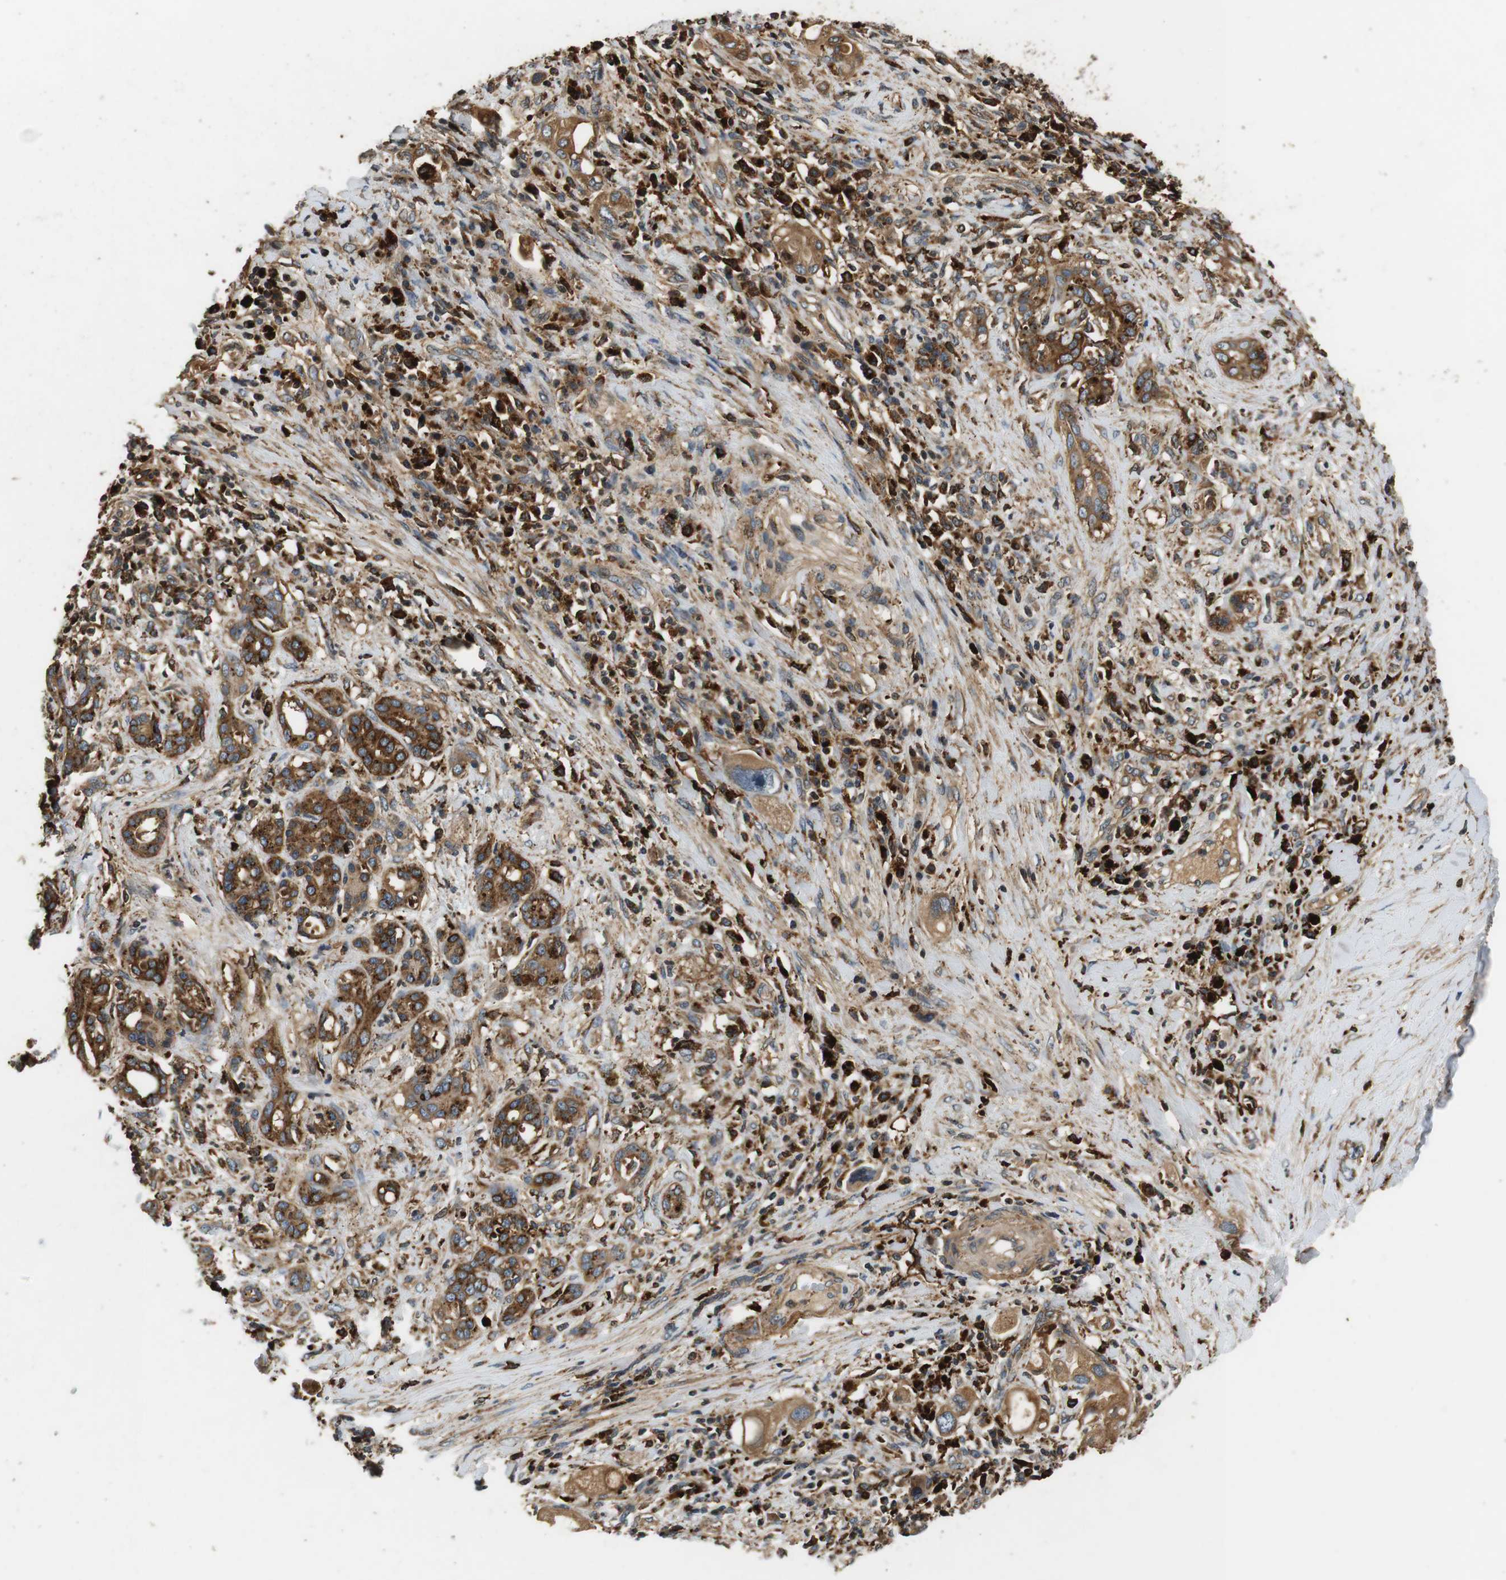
{"staining": {"intensity": "strong", "quantity": ">75%", "location": "cytoplasmic/membranous"}, "tissue": "pancreatic cancer", "cell_type": "Tumor cells", "image_type": "cancer", "snomed": [{"axis": "morphology", "description": "Adenocarcinoma, NOS"}, {"axis": "topography", "description": "Pancreas"}], "caption": "A high amount of strong cytoplasmic/membranous expression is present in about >75% of tumor cells in pancreatic cancer (adenocarcinoma) tissue. (Stains: DAB in brown, nuclei in blue, Microscopy: brightfield microscopy at high magnification).", "gene": "TXNRD1", "patient": {"sex": "female", "age": 56}}